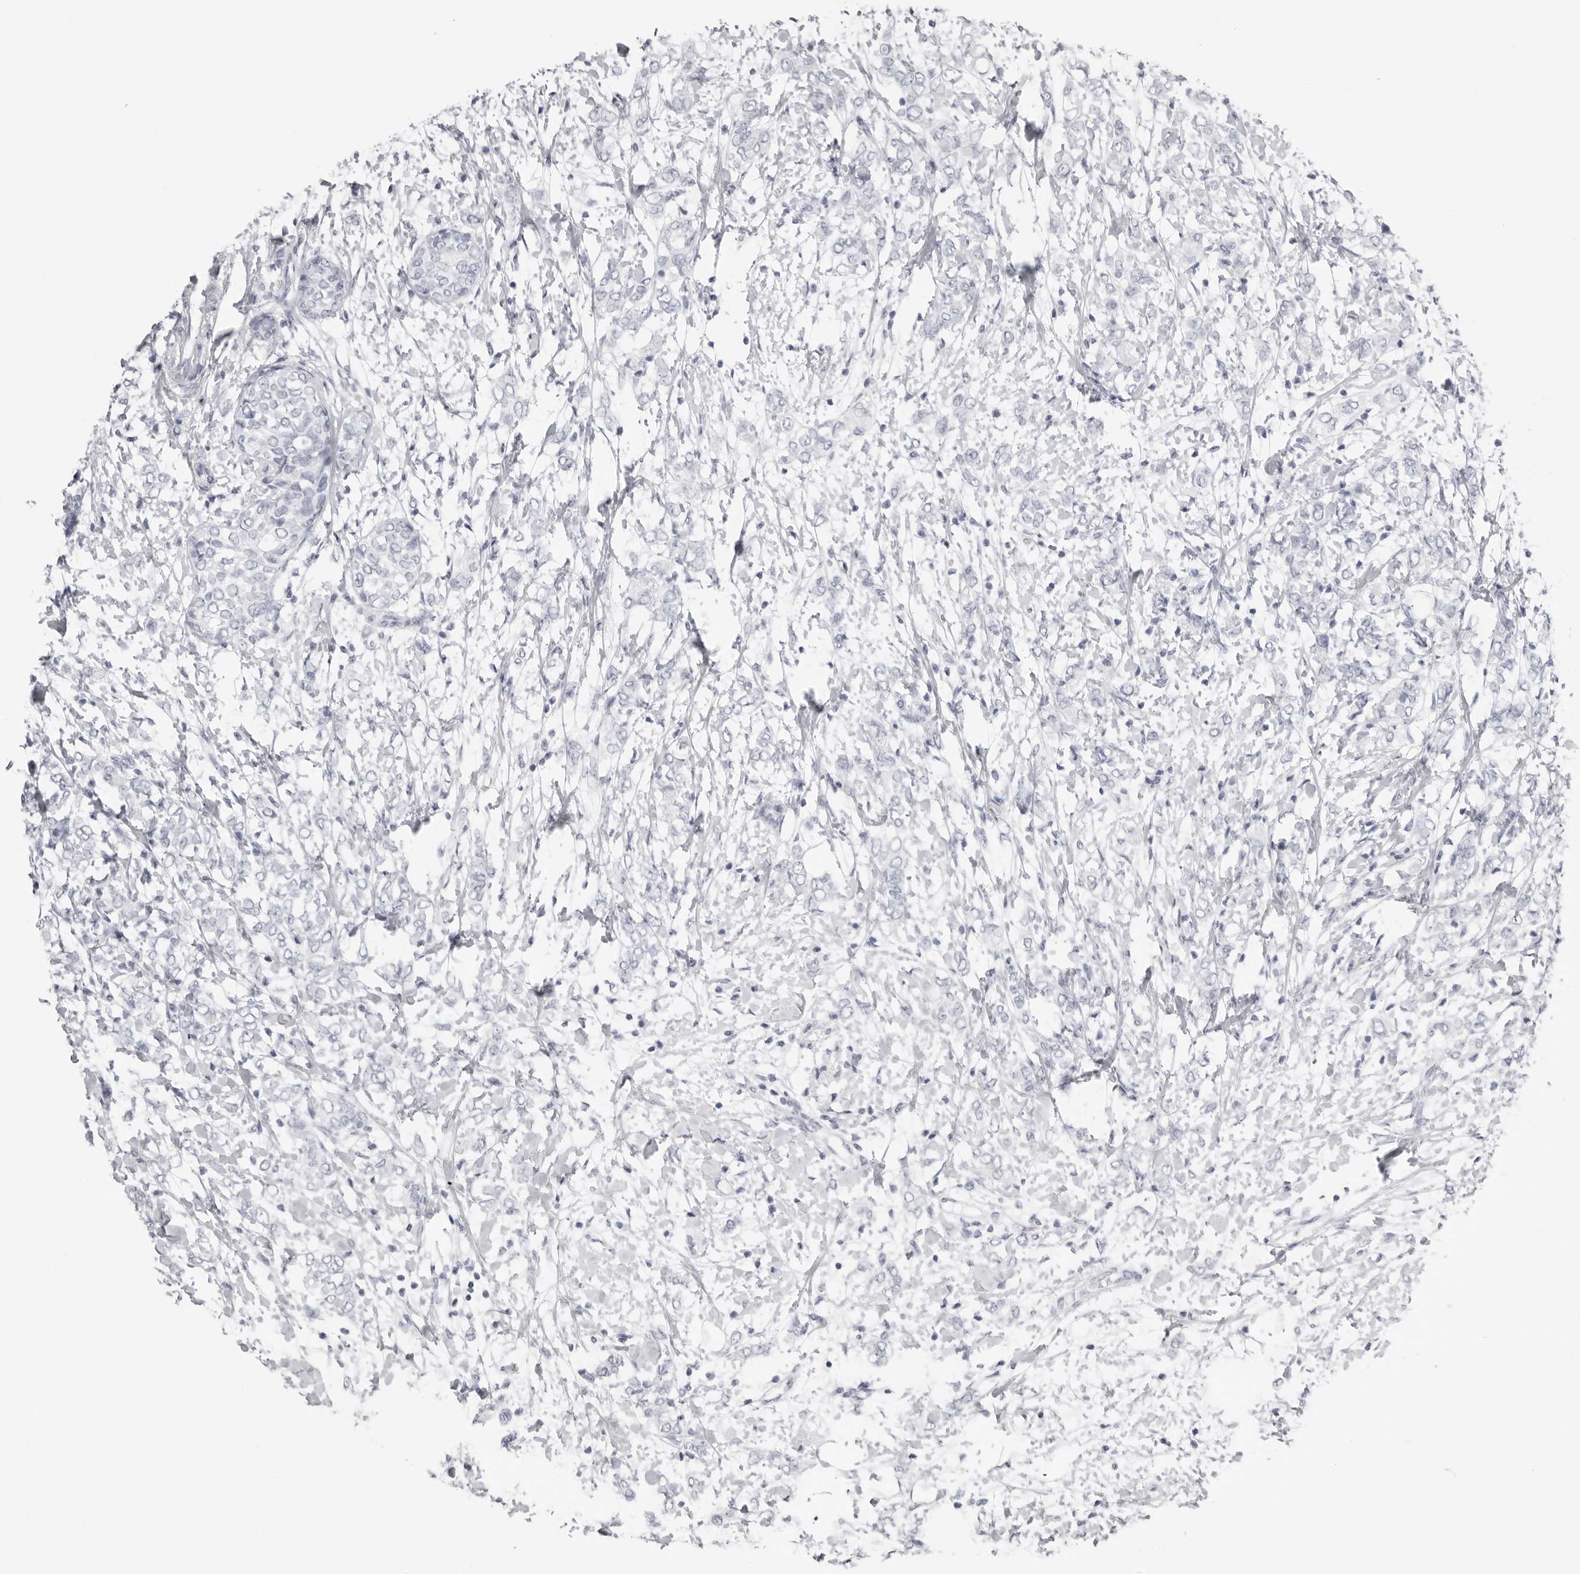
{"staining": {"intensity": "negative", "quantity": "none", "location": "none"}, "tissue": "breast cancer", "cell_type": "Tumor cells", "image_type": "cancer", "snomed": [{"axis": "morphology", "description": "Normal tissue, NOS"}, {"axis": "morphology", "description": "Lobular carcinoma"}, {"axis": "topography", "description": "Breast"}], "caption": "Protein analysis of breast cancer displays no significant staining in tumor cells.", "gene": "KLK9", "patient": {"sex": "female", "age": 47}}